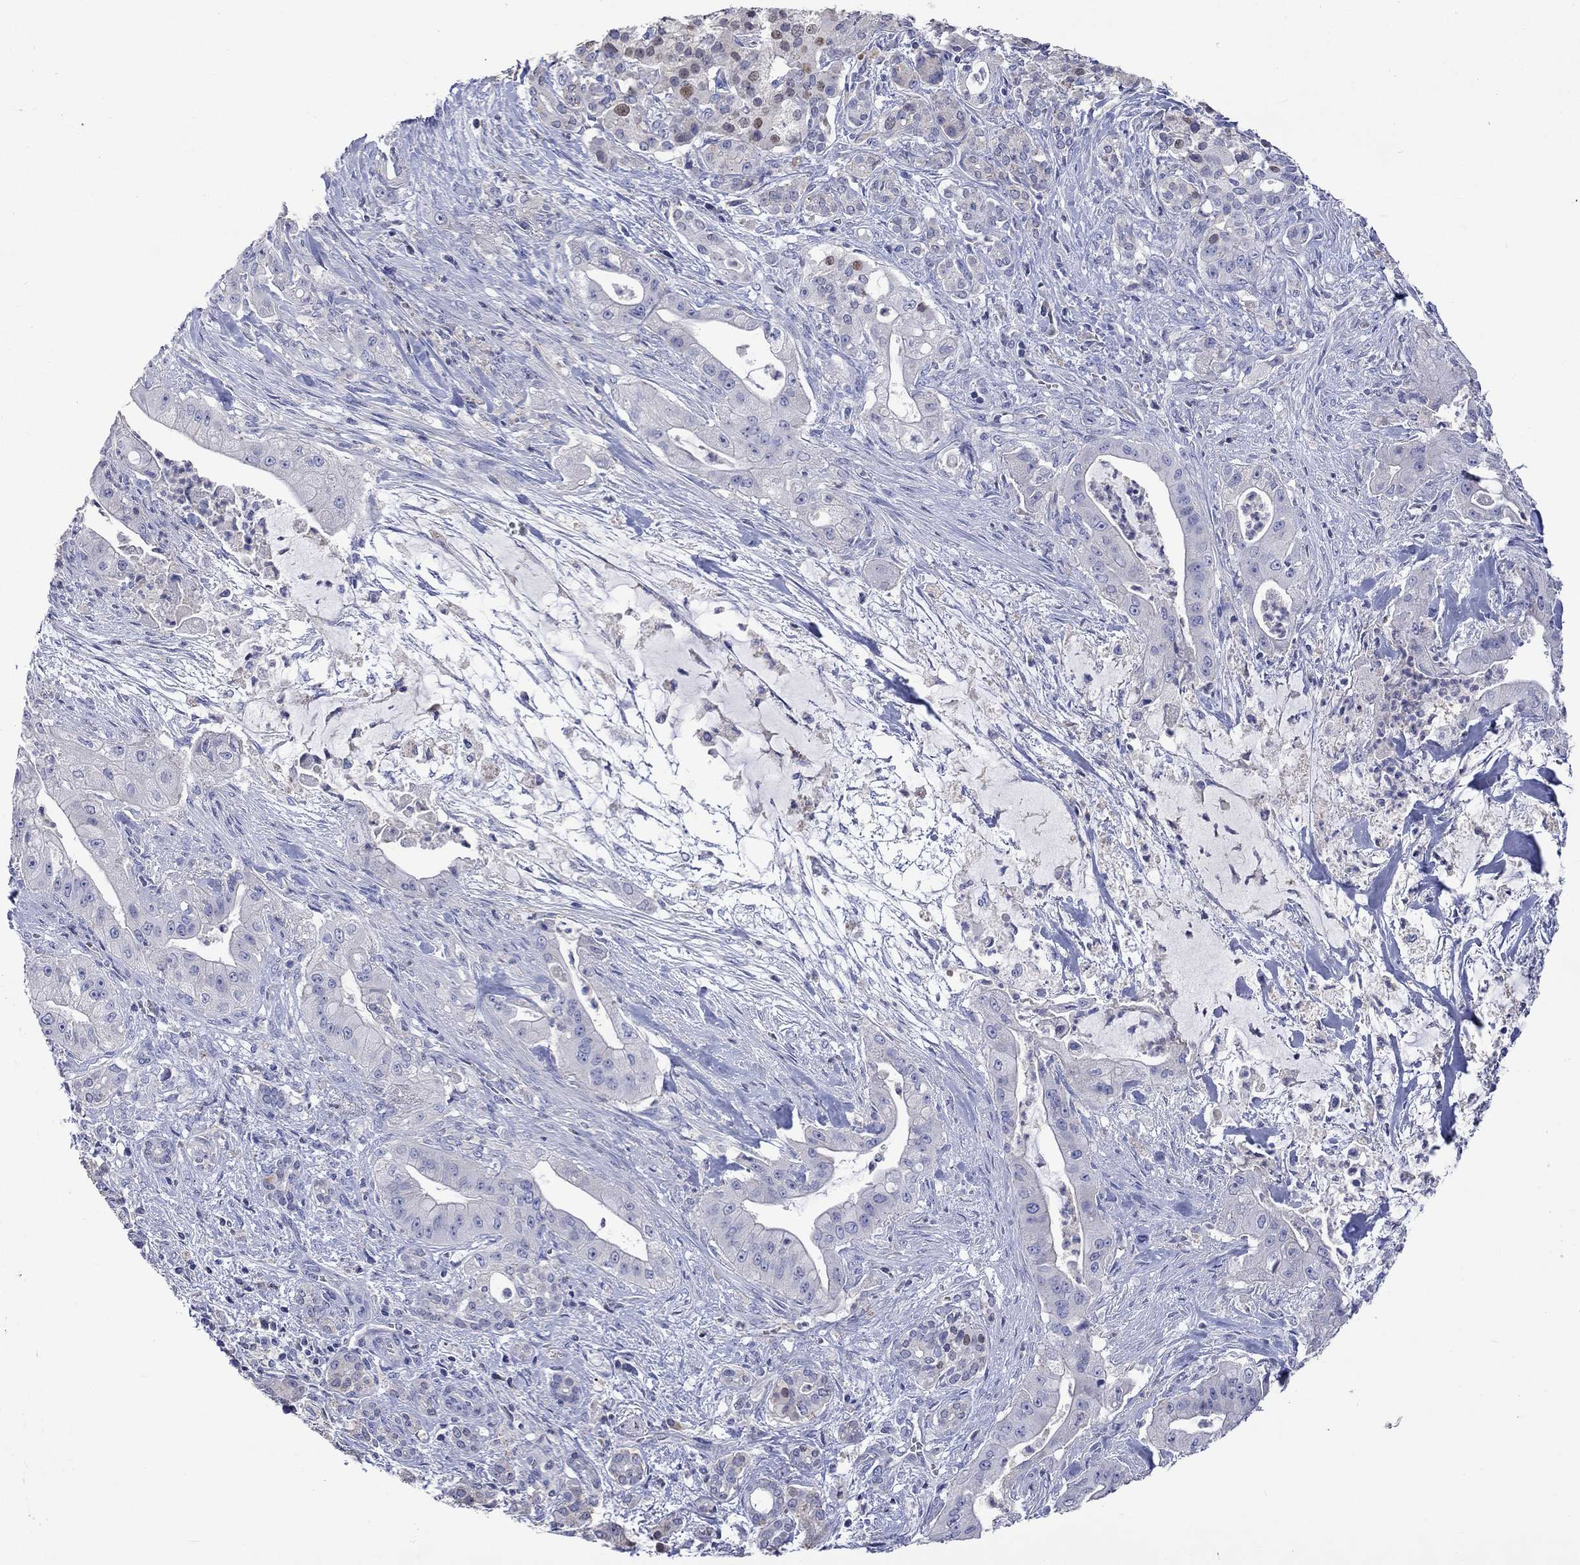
{"staining": {"intensity": "negative", "quantity": "none", "location": "none"}, "tissue": "pancreatic cancer", "cell_type": "Tumor cells", "image_type": "cancer", "snomed": [{"axis": "morphology", "description": "Normal tissue, NOS"}, {"axis": "morphology", "description": "Inflammation, NOS"}, {"axis": "morphology", "description": "Adenocarcinoma, NOS"}, {"axis": "topography", "description": "Pancreas"}], "caption": "The image demonstrates no staining of tumor cells in pancreatic adenocarcinoma.", "gene": "LRFN4", "patient": {"sex": "male", "age": 57}}